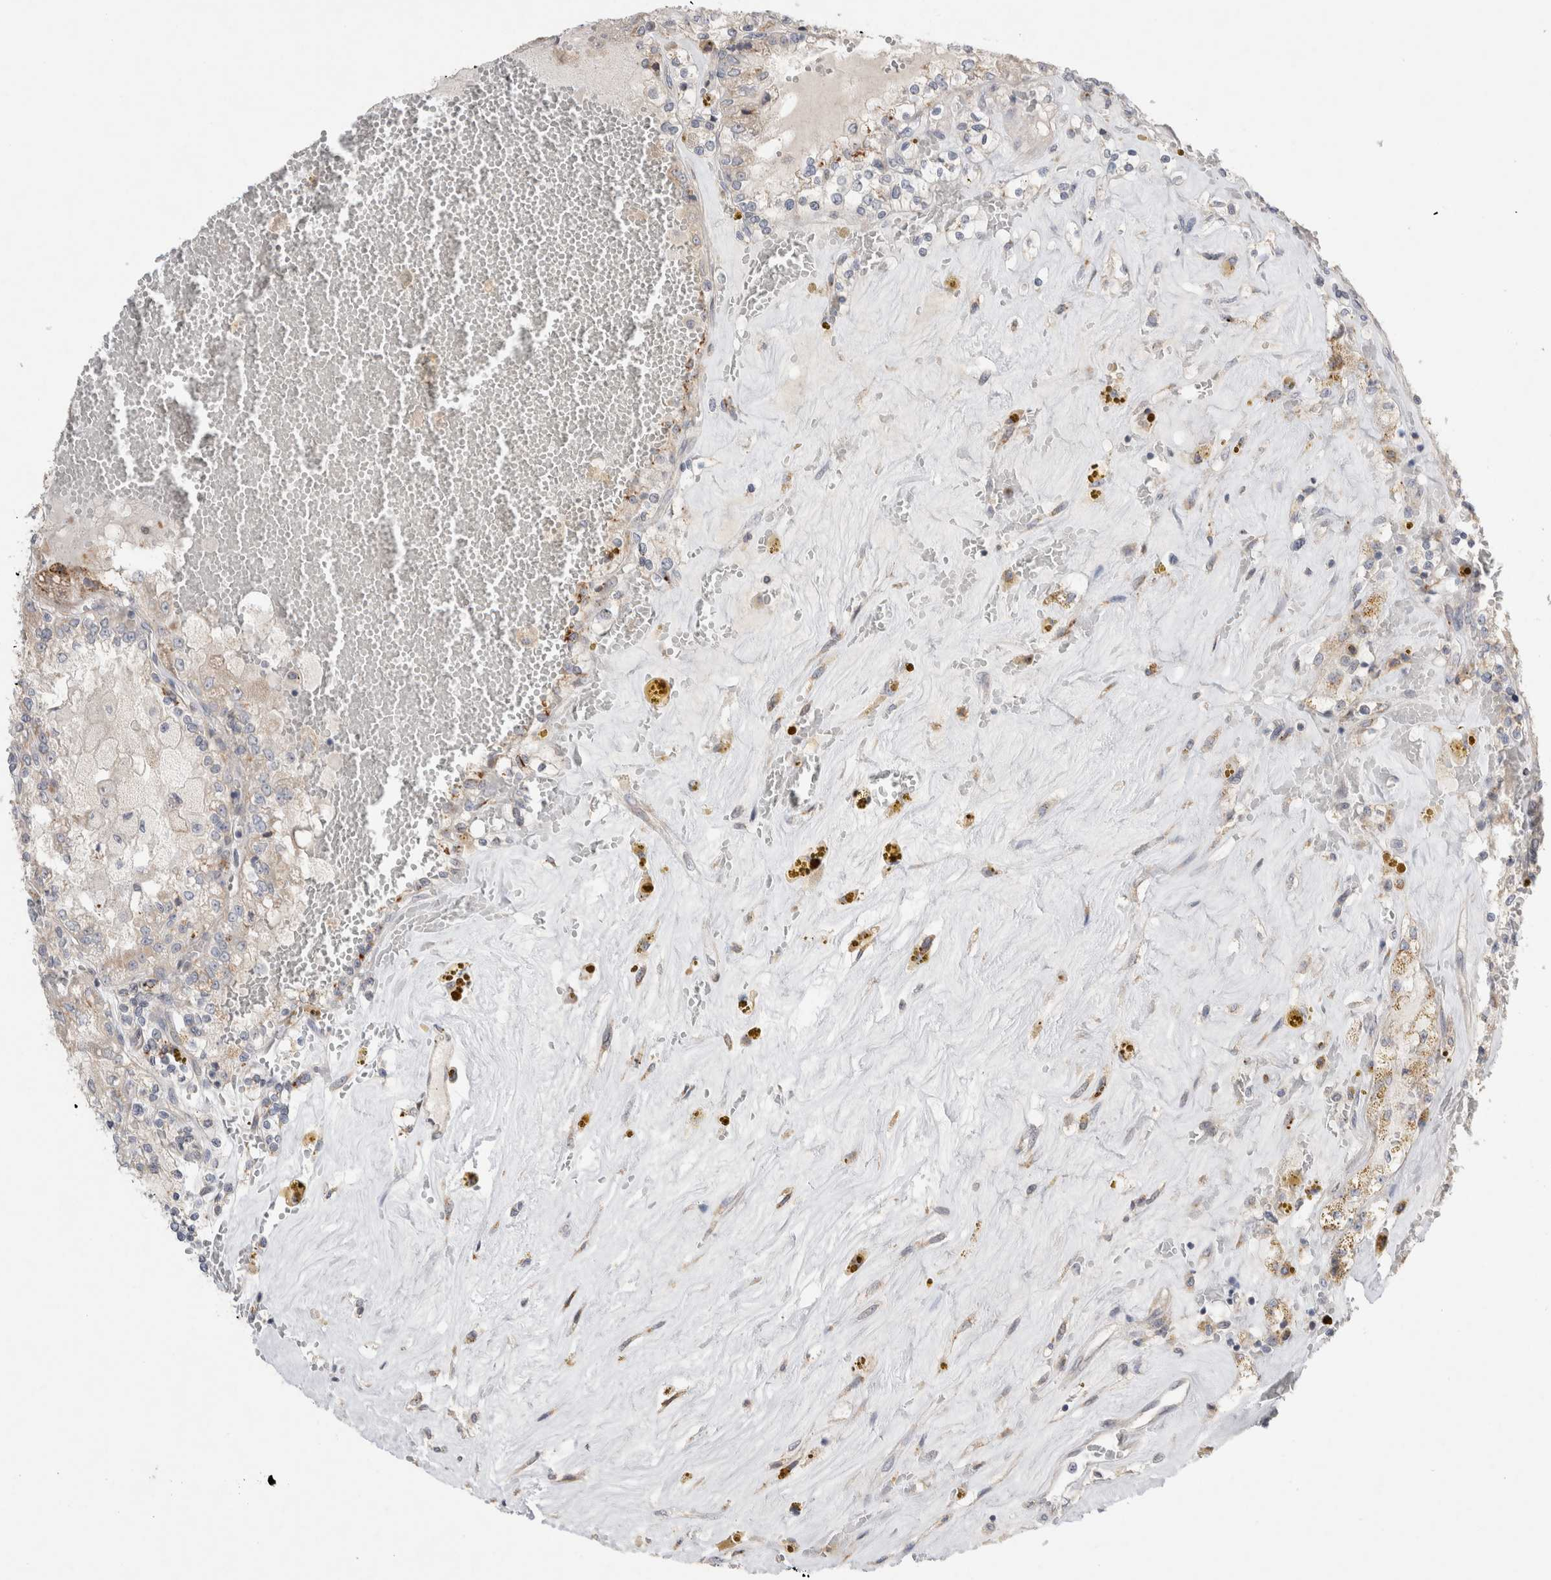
{"staining": {"intensity": "moderate", "quantity": "<25%", "location": "cytoplasmic/membranous"}, "tissue": "renal cancer", "cell_type": "Tumor cells", "image_type": "cancer", "snomed": [{"axis": "morphology", "description": "Adenocarcinoma, NOS"}, {"axis": "topography", "description": "Kidney"}], "caption": "High-power microscopy captured an IHC photomicrograph of renal adenocarcinoma, revealing moderate cytoplasmic/membranous positivity in approximately <25% of tumor cells. Ihc stains the protein of interest in brown and the nuclei are stained blue.", "gene": "TRMT9B", "patient": {"sex": "female", "age": 56}}